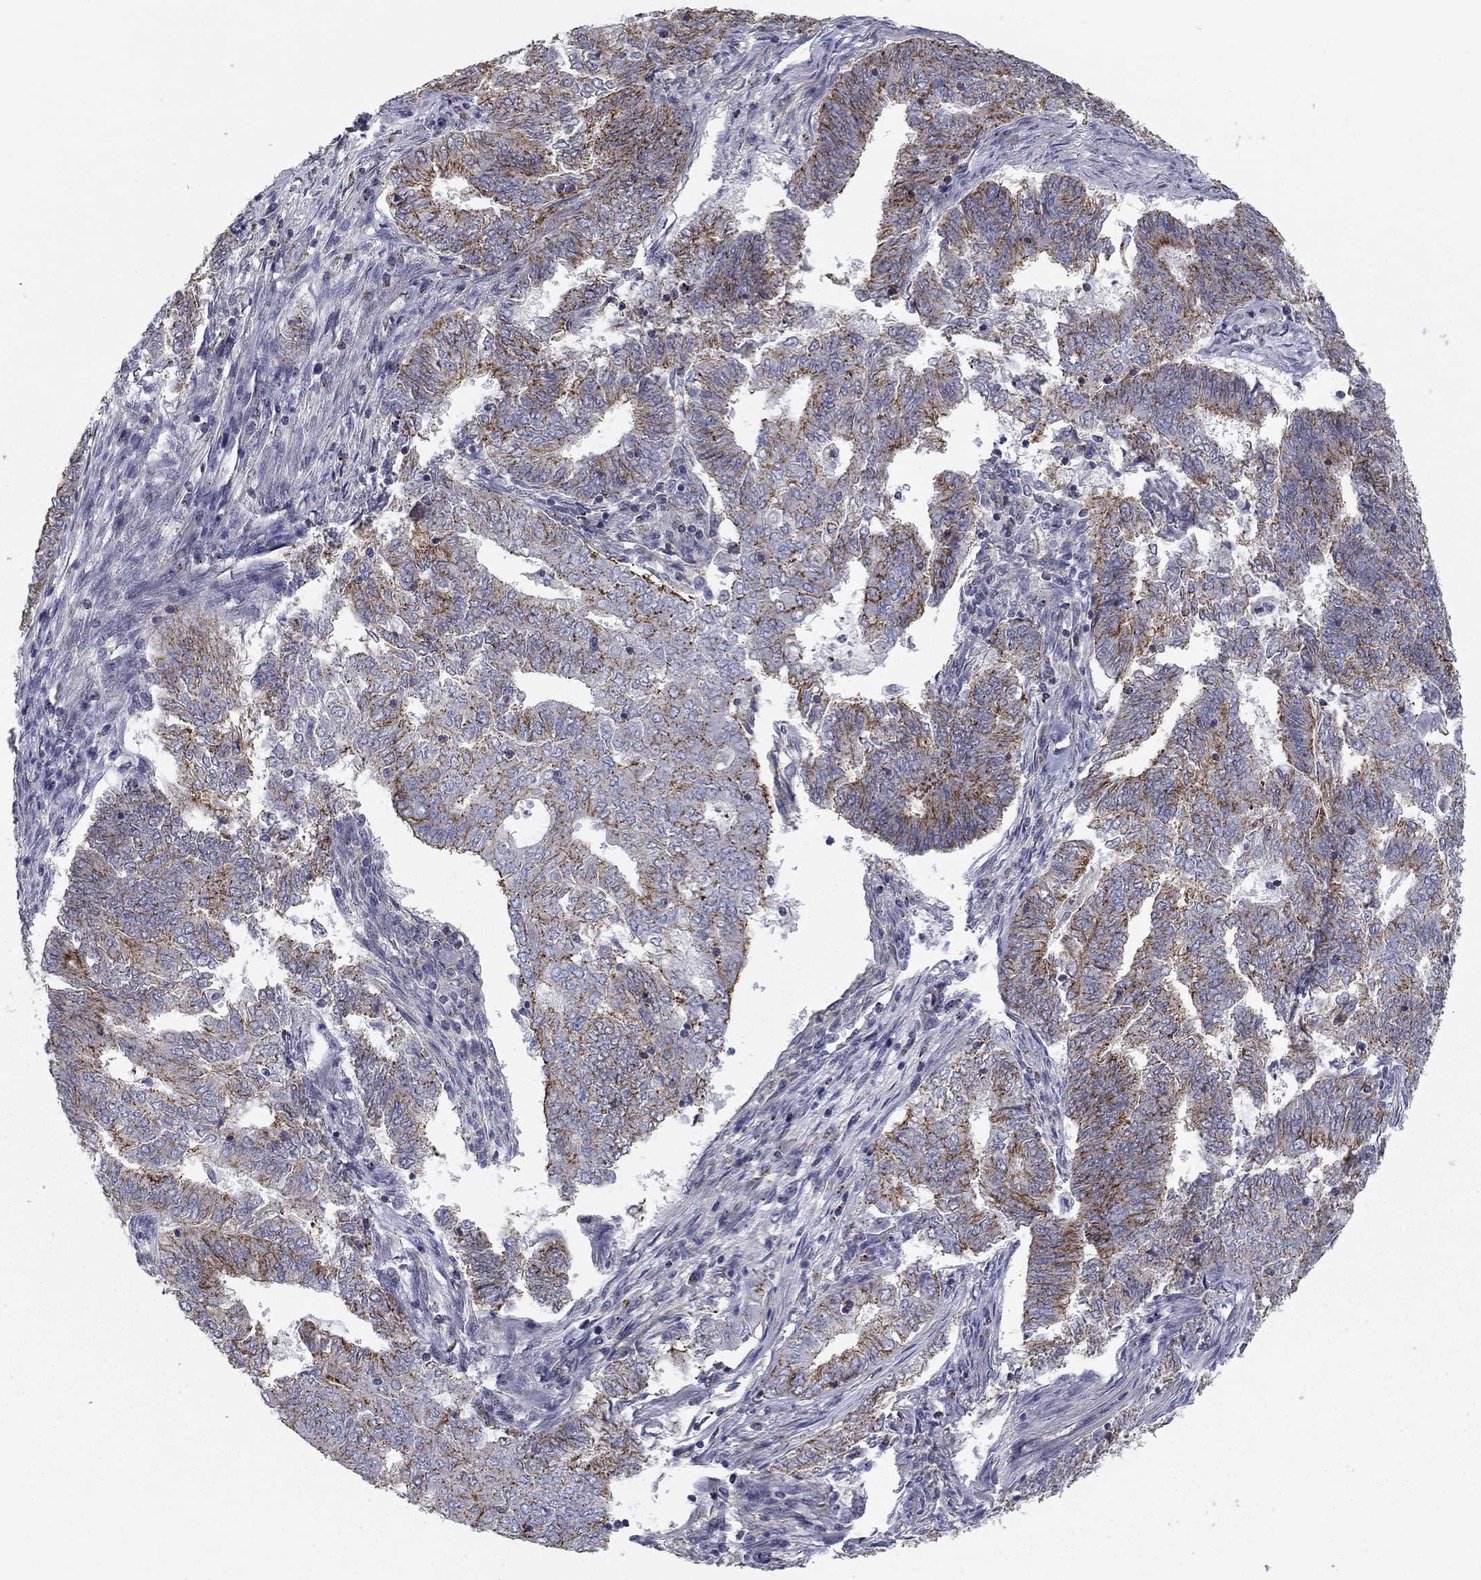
{"staining": {"intensity": "strong", "quantity": "25%-75%", "location": "cytoplasmic/membranous"}, "tissue": "endometrial cancer", "cell_type": "Tumor cells", "image_type": "cancer", "snomed": [{"axis": "morphology", "description": "Adenocarcinoma, NOS"}, {"axis": "topography", "description": "Endometrium"}], "caption": "Protein expression analysis of endometrial cancer (adenocarcinoma) shows strong cytoplasmic/membranous staining in about 25%-75% of tumor cells.", "gene": "SEPTIN3", "patient": {"sex": "female", "age": 62}}